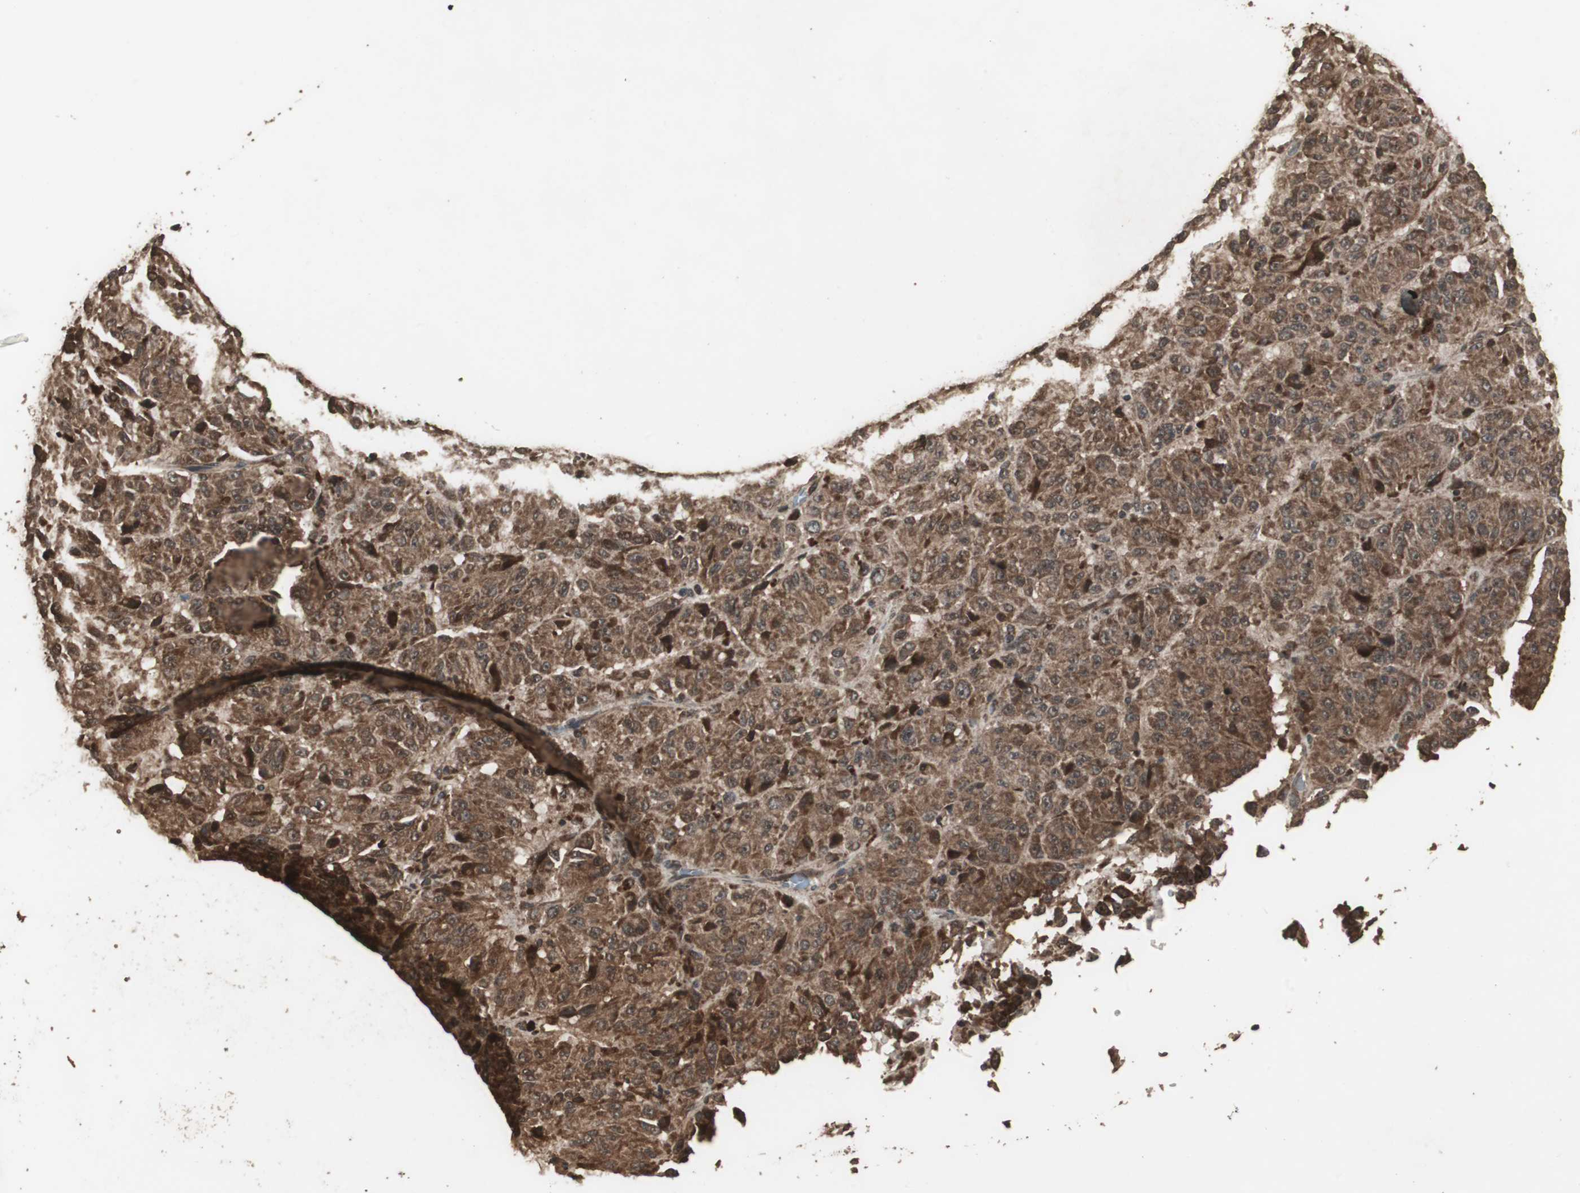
{"staining": {"intensity": "strong", "quantity": ">75%", "location": "cytoplasmic/membranous"}, "tissue": "melanoma", "cell_type": "Tumor cells", "image_type": "cancer", "snomed": [{"axis": "morphology", "description": "Malignant melanoma, Metastatic site"}, {"axis": "topography", "description": "Lung"}], "caption": "Brown immunohistochemical staining in human melanoma exhibits strong cytoplasmic/membranous expression in approximately >75% of tumor cells.", "gene": "LAMTOR5", "patient": {"sex": "male", "age": 64}}